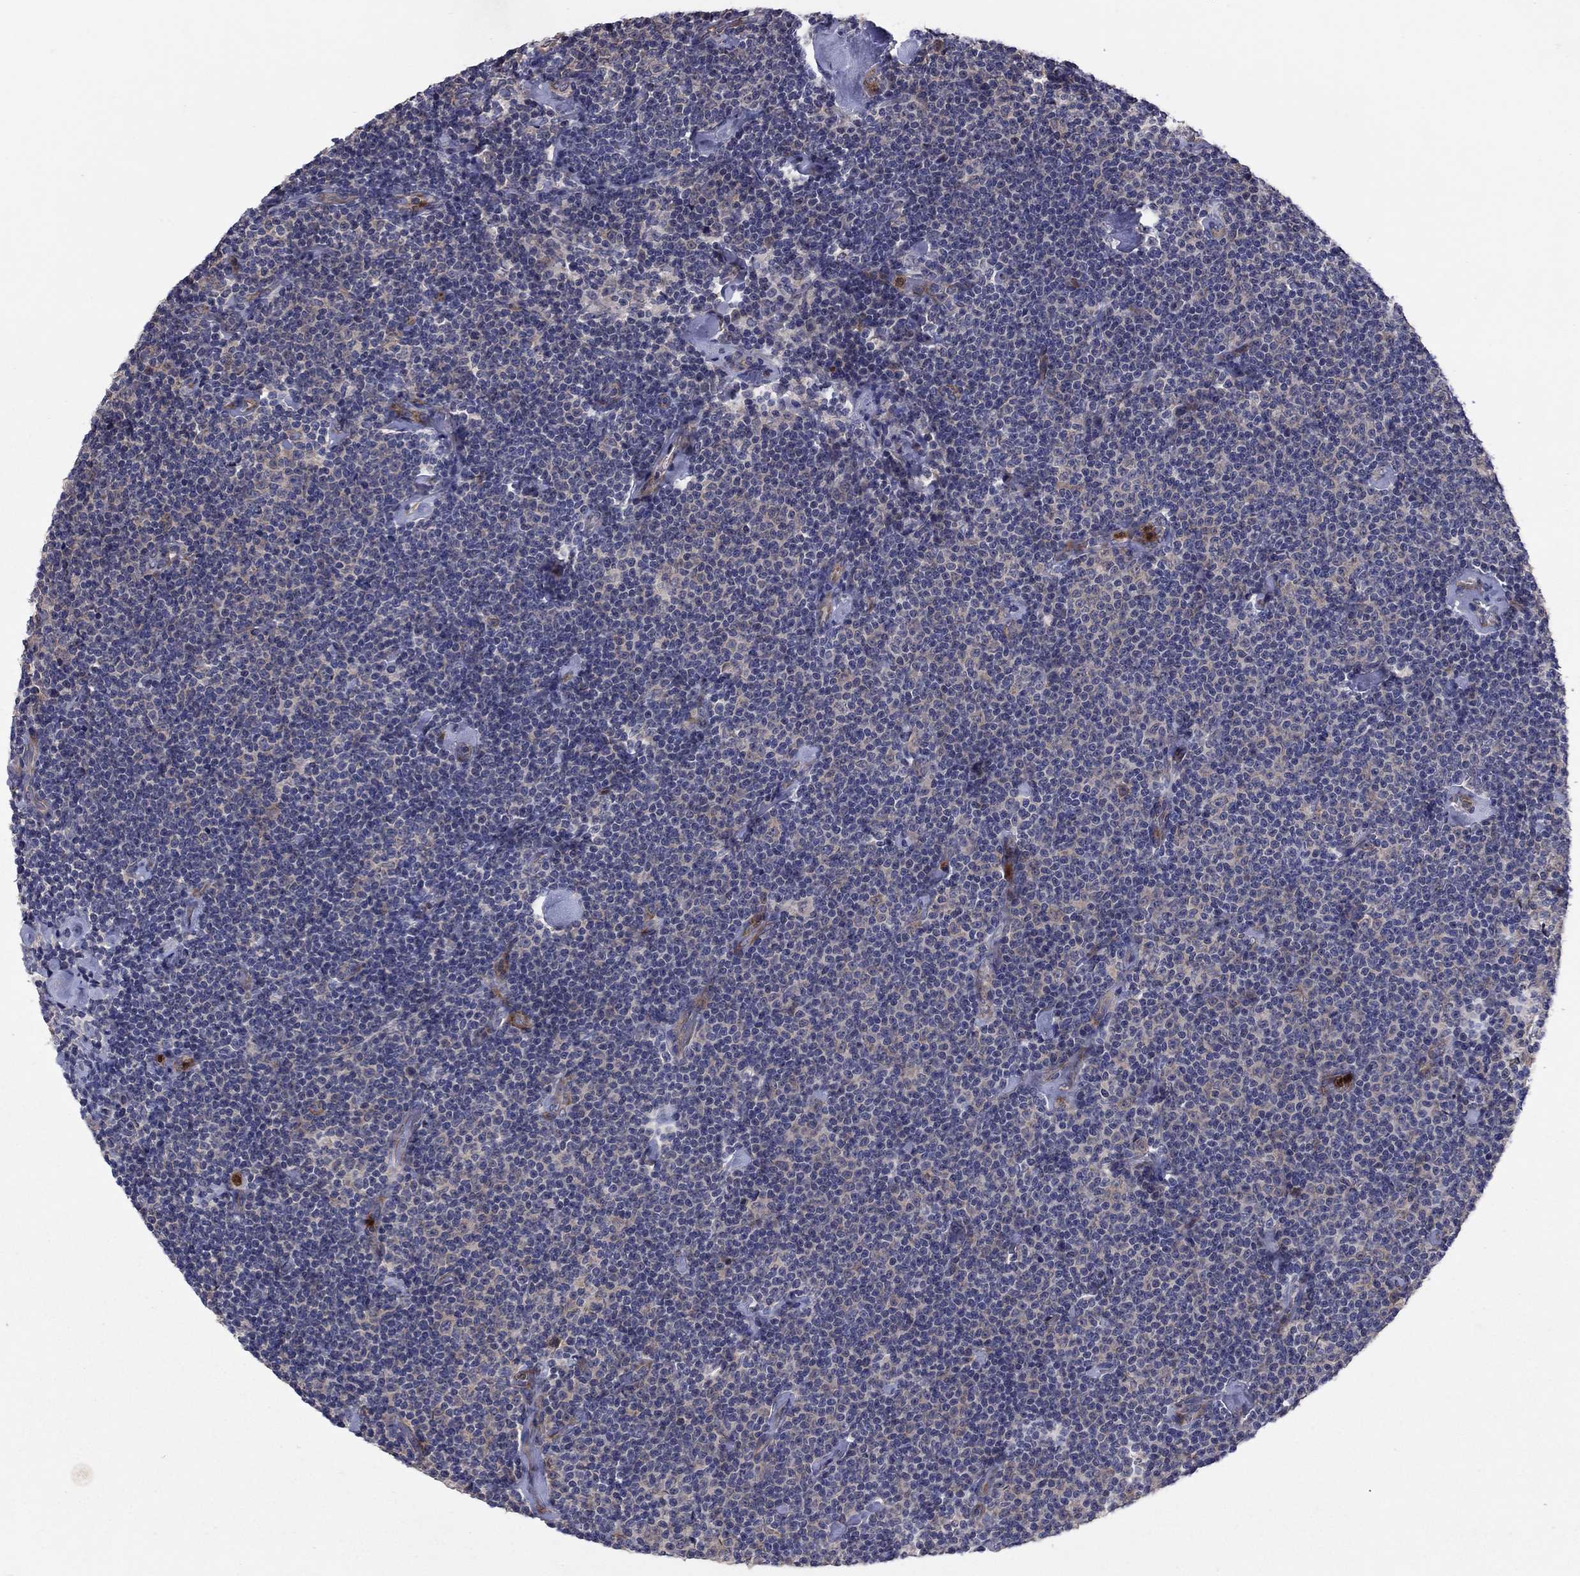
{"staining": {"intensity": "weak", "quantity": "25%-75%", "location": "cytoplasmic/membranous"}, "tissue": "lymphoma", "cell_type": "Tumor cells", "image_type": "cancer", "snomed": [{"axis": "morphology", "description": "Malignant lymphoma, non-Hodgkin's type, Low grade"}, {"axis": "topography", "description": "Lymph node"}], "caption": "Human low-grade malignant lymphoma, non-Hodgkin's type stained with a brown dye demonstrates weak cytoplasmic/membranous positive positivity in approximately 25%-75% of tumor cells.", "gene": "MSRB1", "patient": {"sex": "male", "age": 81}}